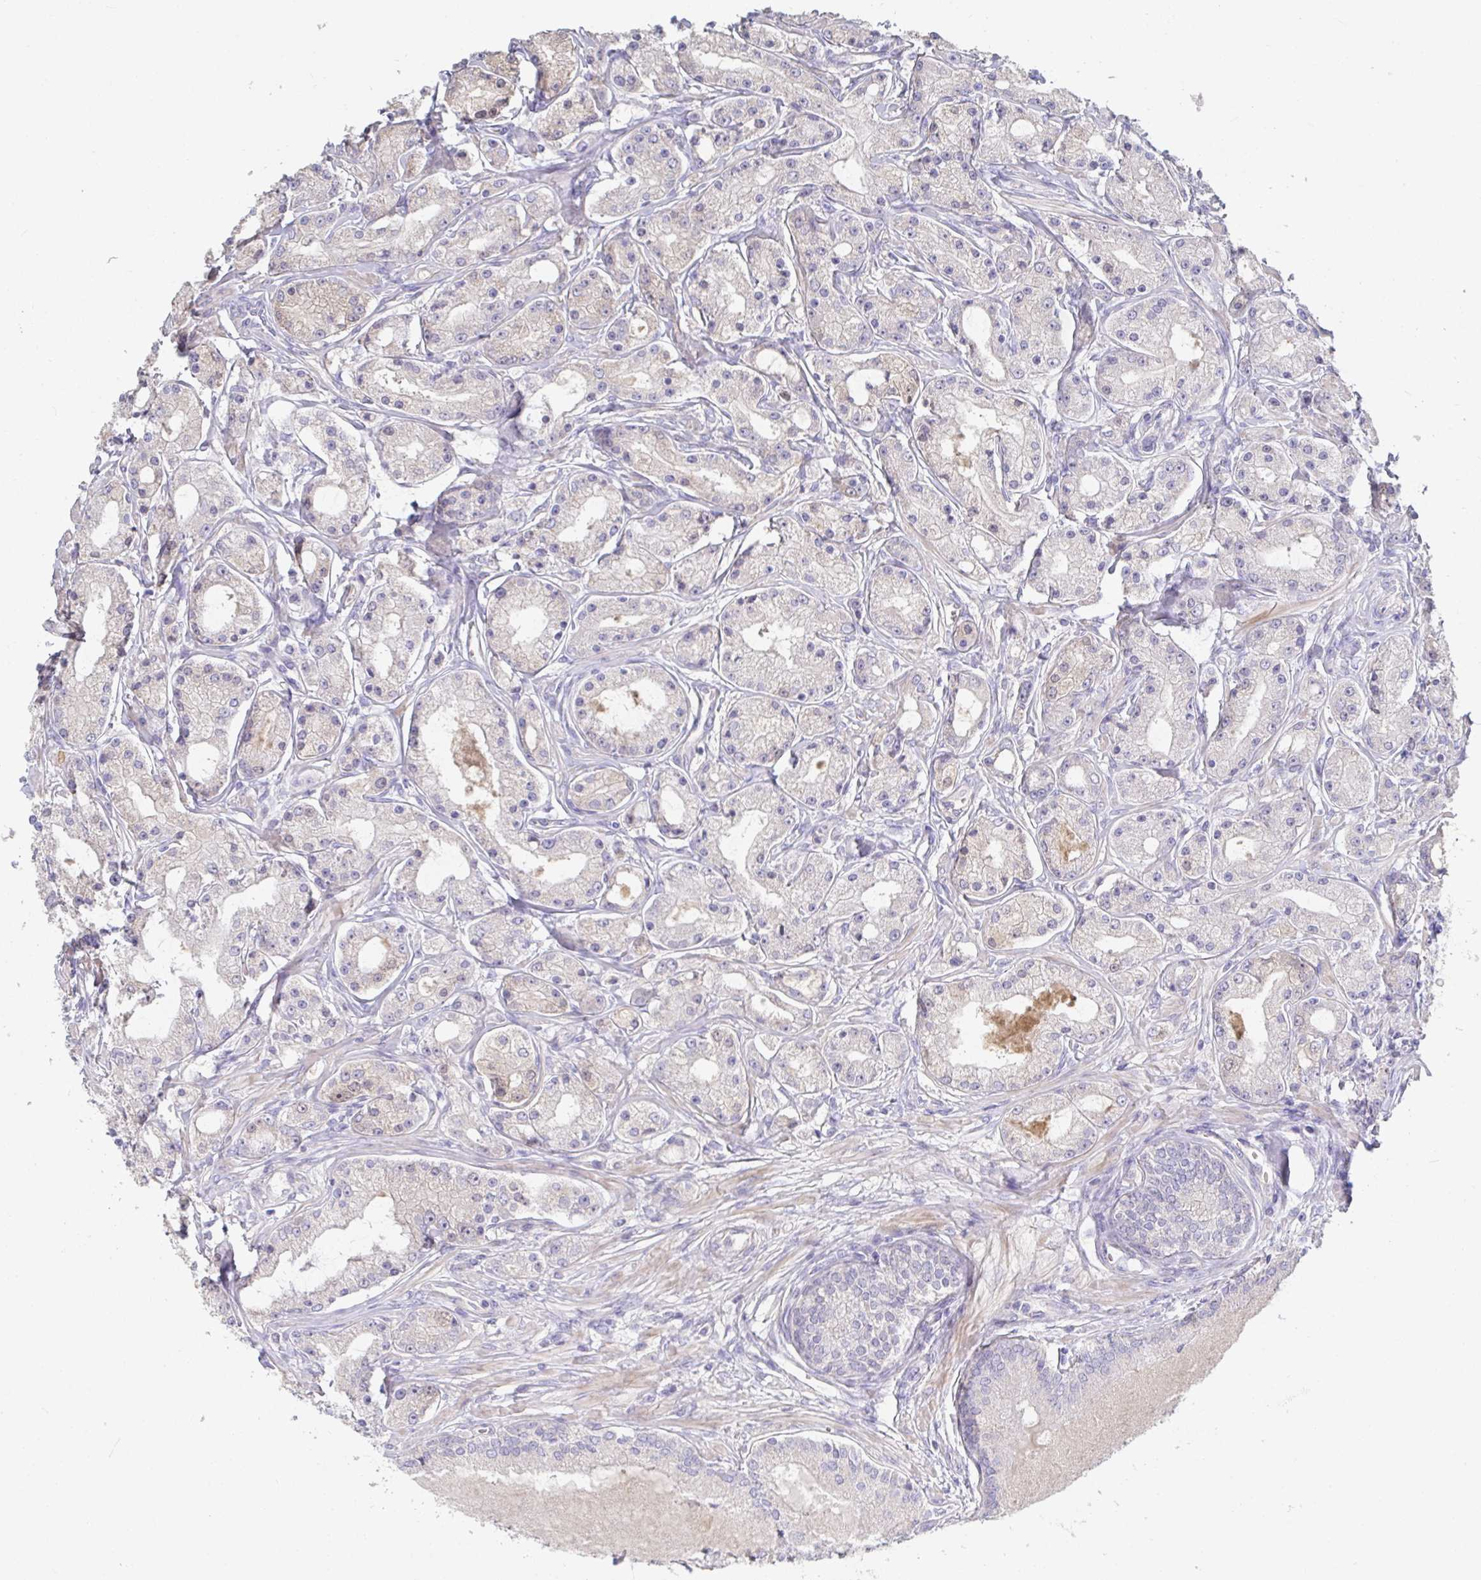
{"staining": {"intensity": "negative", "quantity": "none", "location": "none"}, "tissue": "prostate cancer", "cell_type": "Tumor cells", "image_type": "cancer", "snomed": [{"axis": "morphology", "description": "Adenocarcinoma, High grade"}, {"axis": "topography", "description": "Prostate"}], "caption": "Immunohistochemical staining of high-grade adenocarcinoma (prostate) reveals no significant expression in tumor cells. (DAB immunohistochemistry (IHC) visualized using brightfield microscopy, high magnification).", "gene": "ANO5", "patient": {"sex": "male", "age": 66}}